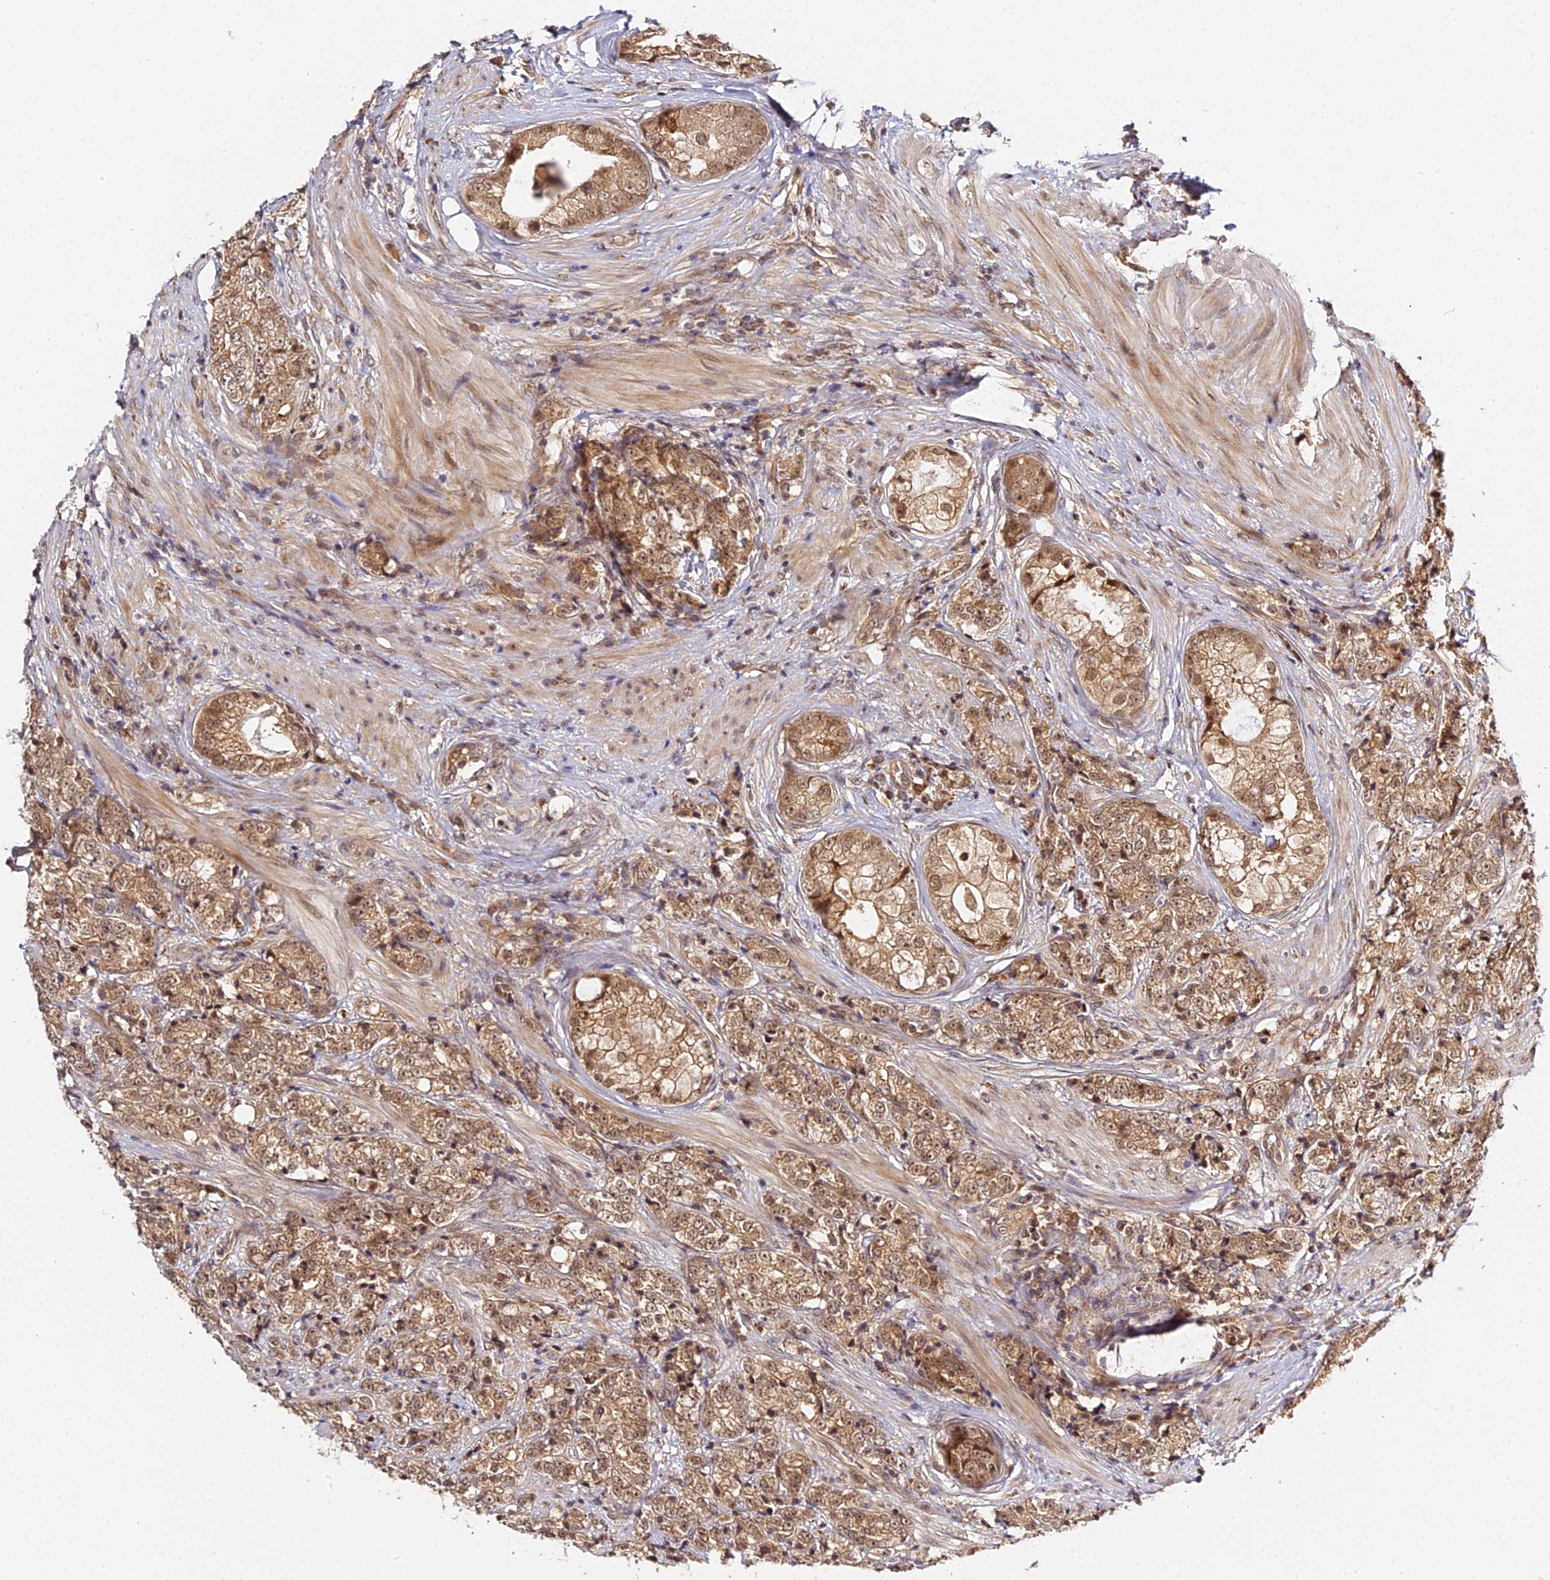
{"staining": {"intensity": "moderate", "quantity": ">75%", "location": "cytoplasmic/membranous,nuclear"}, "tissue": "prostate cancer", "cell_type": "Tumor cells", "image_type": "cancer", "snomed": [{"axis": "morphology", "description": "Adenocarcinoma, High grade"}, {"axis": "topography", "description": "Prostate"}], "caption": "Protein analysis of prostate cancer tissue shows moderate cytoplasmic/membranous and nuclear staining in approximately >75% of tumor cells.", "gene": "IMPACT", "patient": {"sex": "male", "age": 69}}